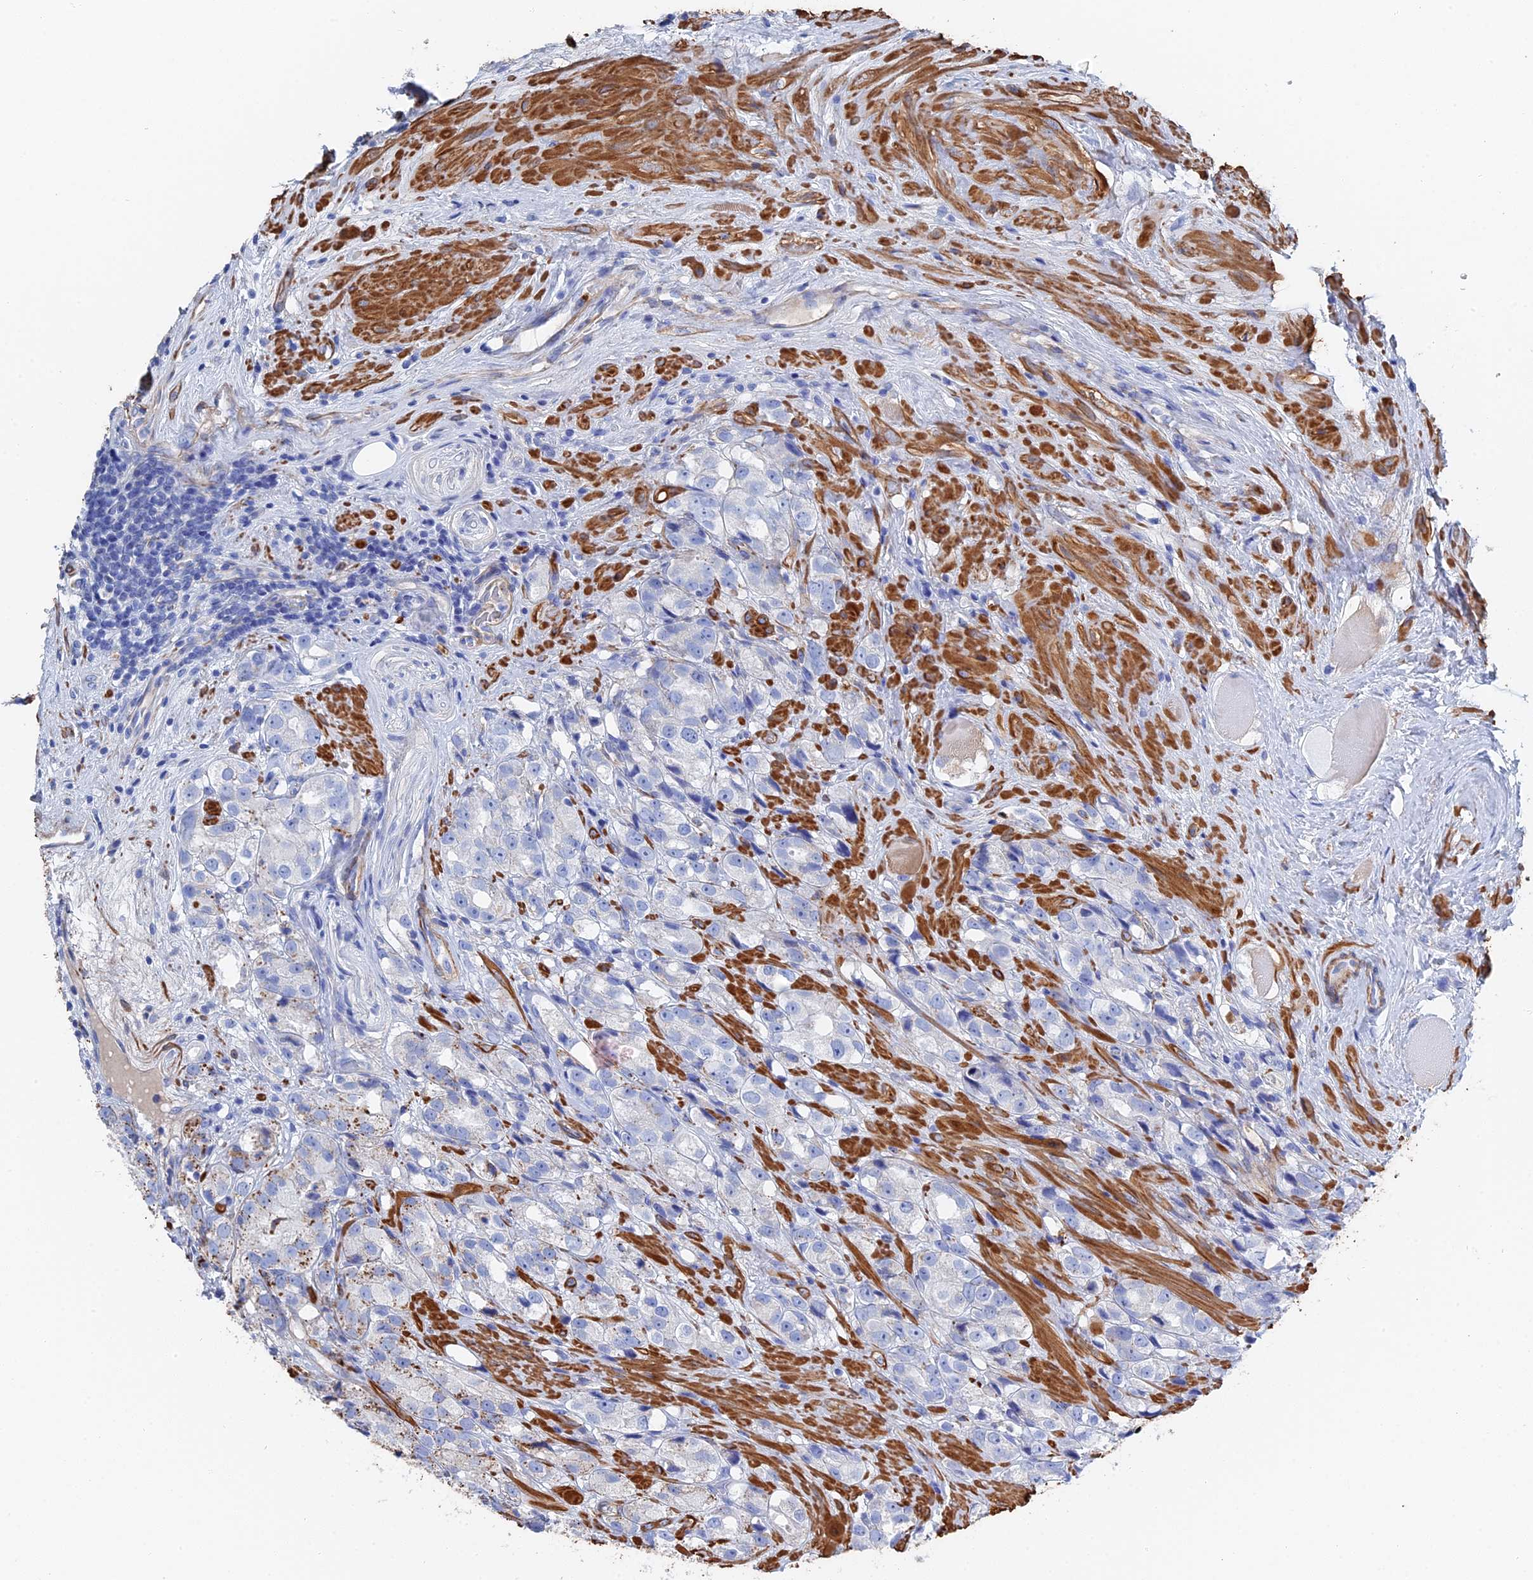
{"staining": {"intensity": "weak", "quantity": "<25%", "location": "cytoplasmic/membranous"}, "tissue": "prostate cancer", "cell_type": "Tumor cells", "image_type": "cancer", "snomed": [{"axis": "morphology", "description": "Adenocarcinoma, NOS"}, {"axis": "topography", "description": "Prostate"}], "caption": "The IHC micrograph has no significant staining in tumor cells of adenocarcinoma (prostate) tissue.", "gene": "STRA6", "patient": {"sex": "male", "age": 79}}